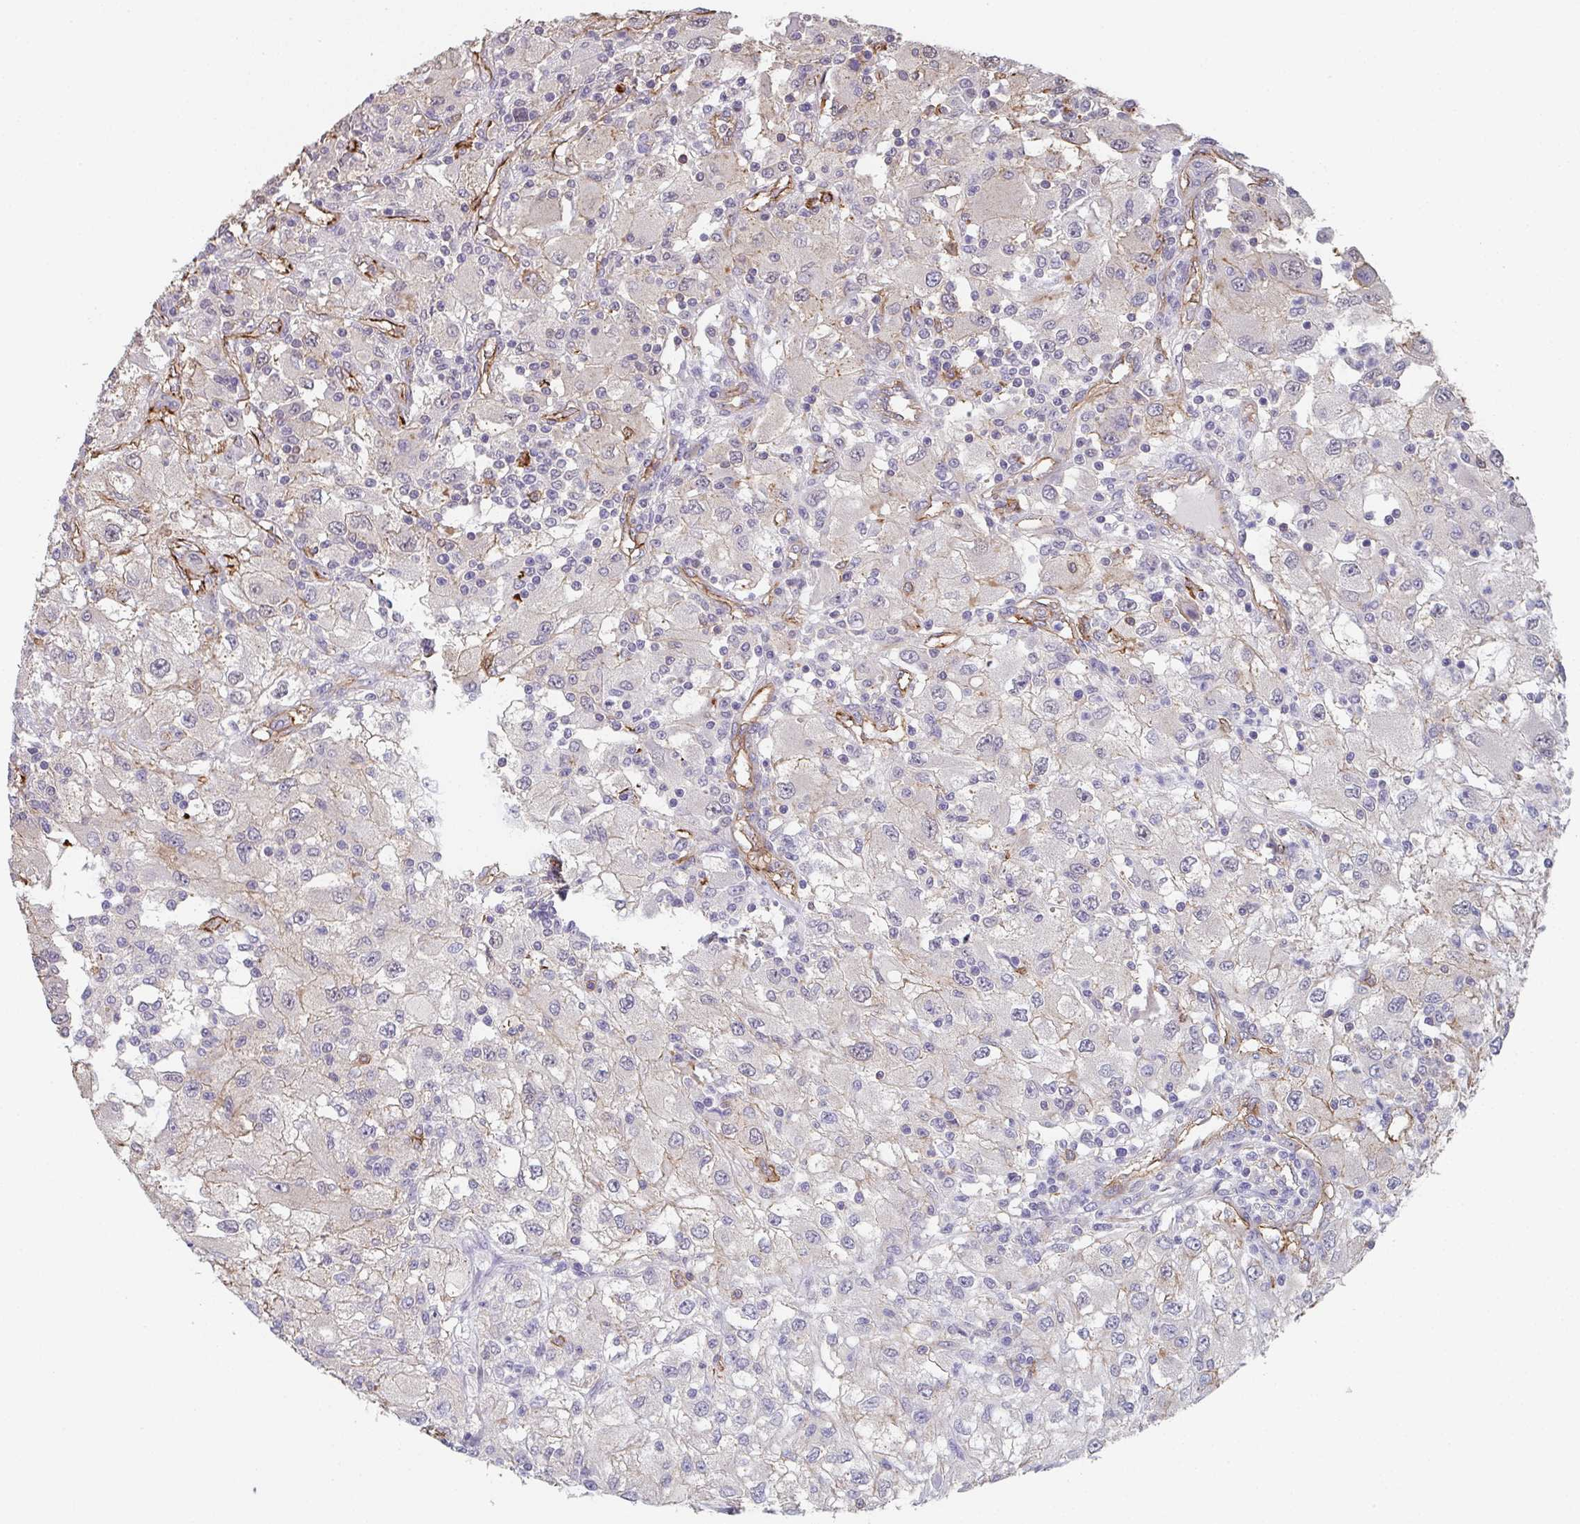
{"staining": {"intensity": "weak", "quantity": "<25%", "location": "cytoplasmic/membranous"}, "tissue": "renal cancer", "cell_type": "Tumor cells", "image_type": "cancer", "snomed": [{"axis": "morphology", "description": "Adenocarcinoma, NOS"}, {"axis": "topography", "description": "Kidney"}], "caption": "Immunohistochemical staining of human renal adenocarcinoma exhibits no significant positivity in tumor cells.", "gene": "DBN1", "patient": {"sex": "female", "age": 67}}